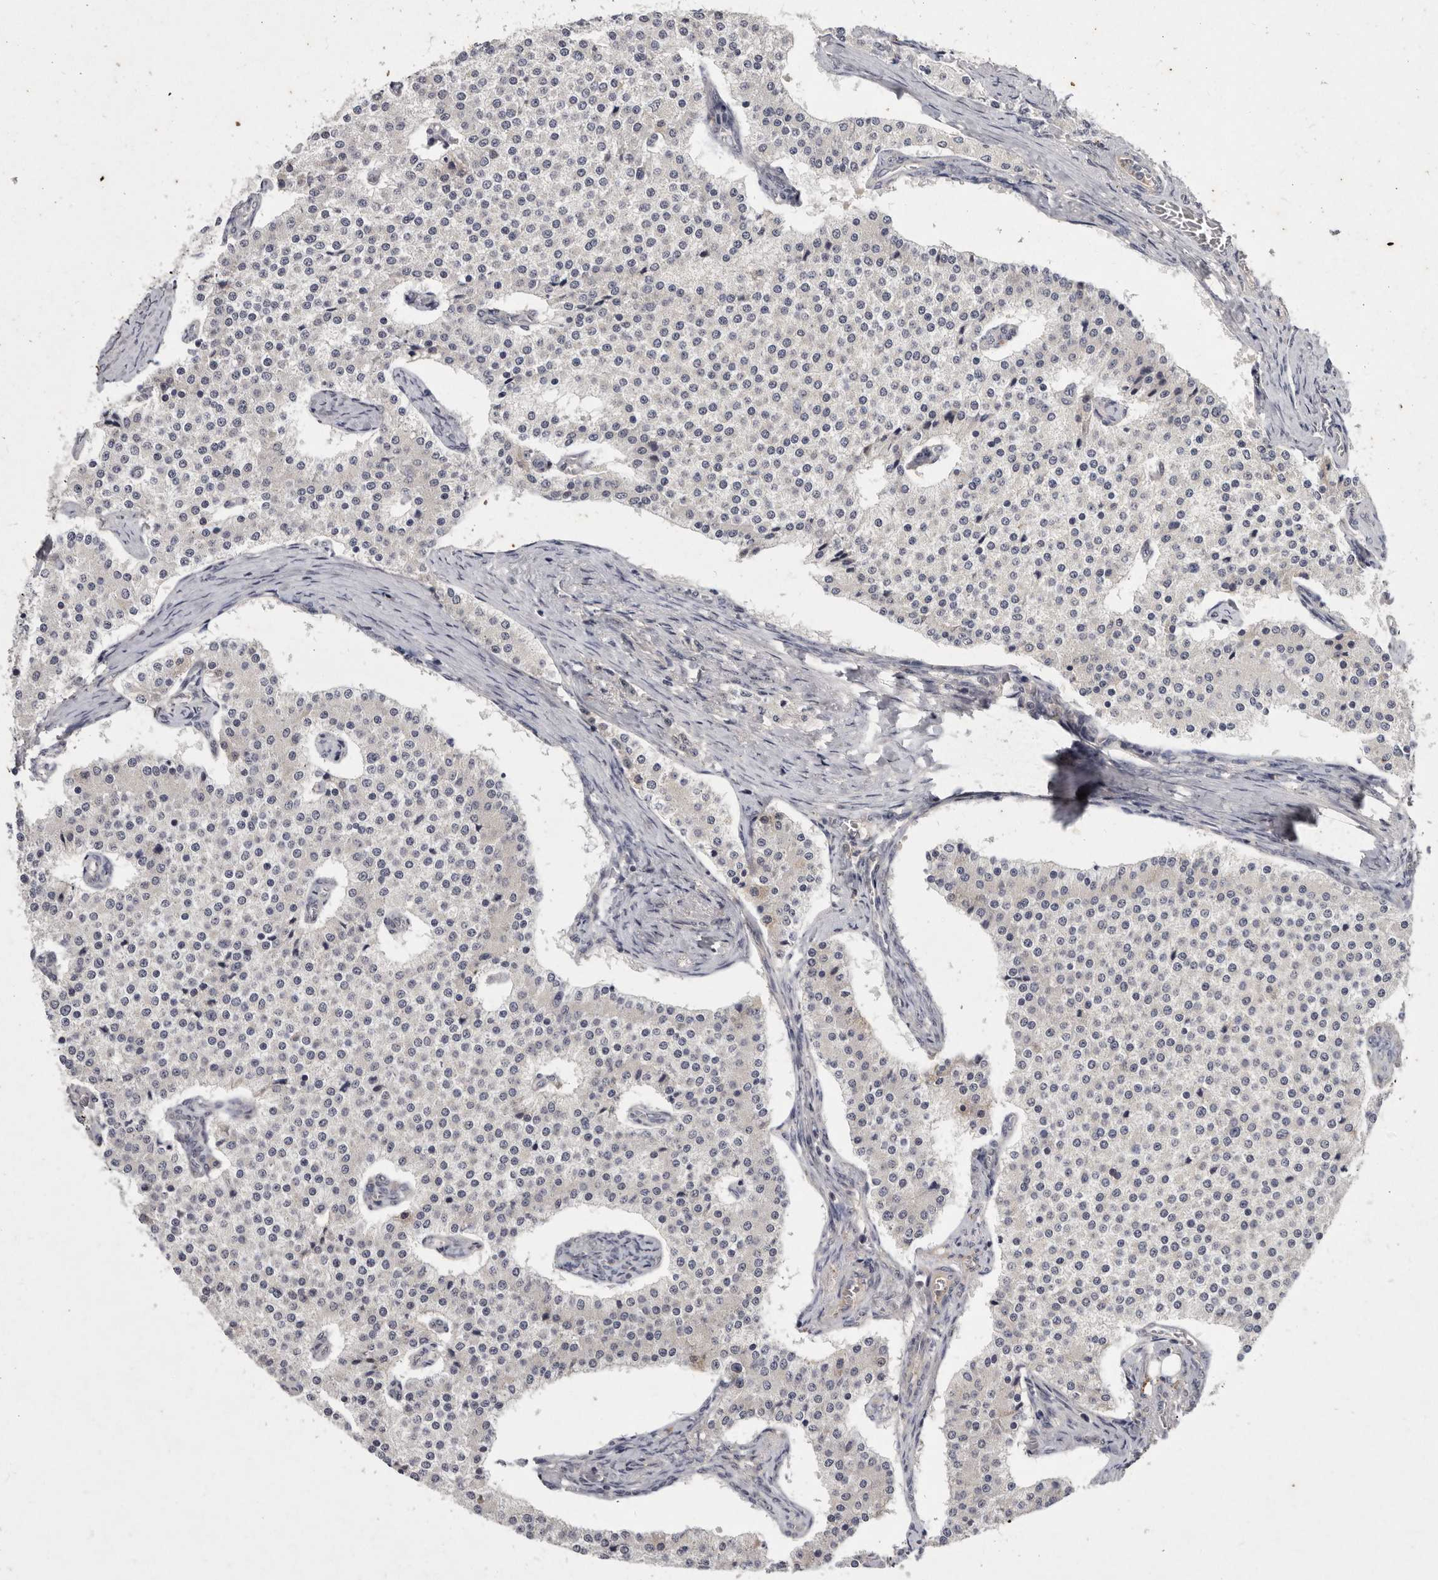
{"staining": {"intensity": "negative", "quantity": "none", "location": "none"}, "tissue": "carcinoid", "cell_type": "Tumor cells", "image_type": "cancer", "snomed": [{"axis": "morphology", "description": "Carcinoid, malignant, NOS"}, {"axis": "topography", "description": "Colon"}], "caption": "Tumor cells show no significant staining in carcinoid.", "gene": "SLC22A1", "patient": {"sex": "female", "age": 52}}